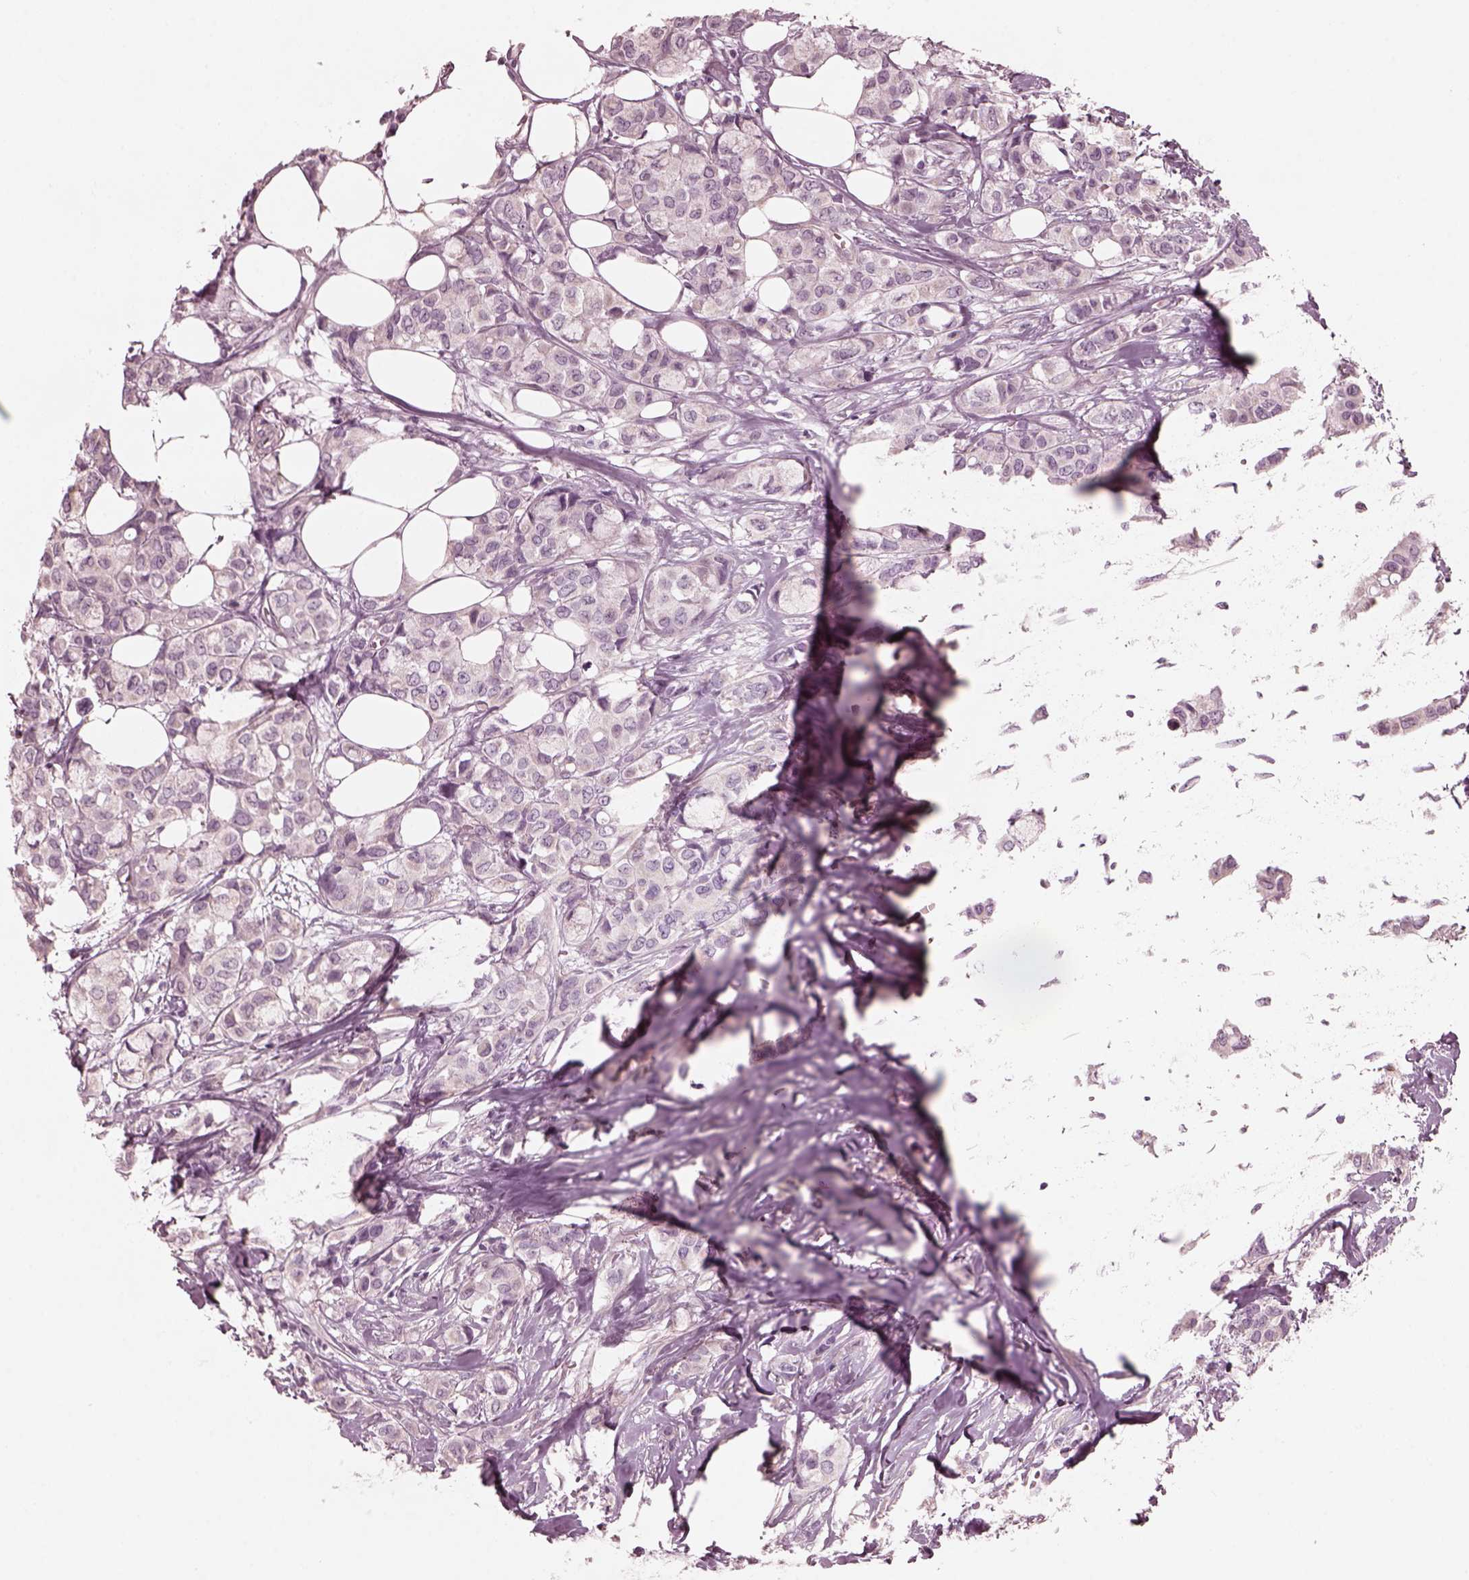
{"staining": {"intensity": "negative", "quantity": "none", "location": "none"}, "tissue": "breast cancer", "cell_type": "Tumor cells", "image_type": "cancer", "snomed": [{"axis": "morphology", "description": "Duct carcinoma"}, {"axis": "topography", "description": "Breast"}], "caption": "Tumor cells show no significant positivity in breast cancer (intraductal carcinoma).", "gene": "KIF6", "patient": {"sex": "female", "age": 85}}